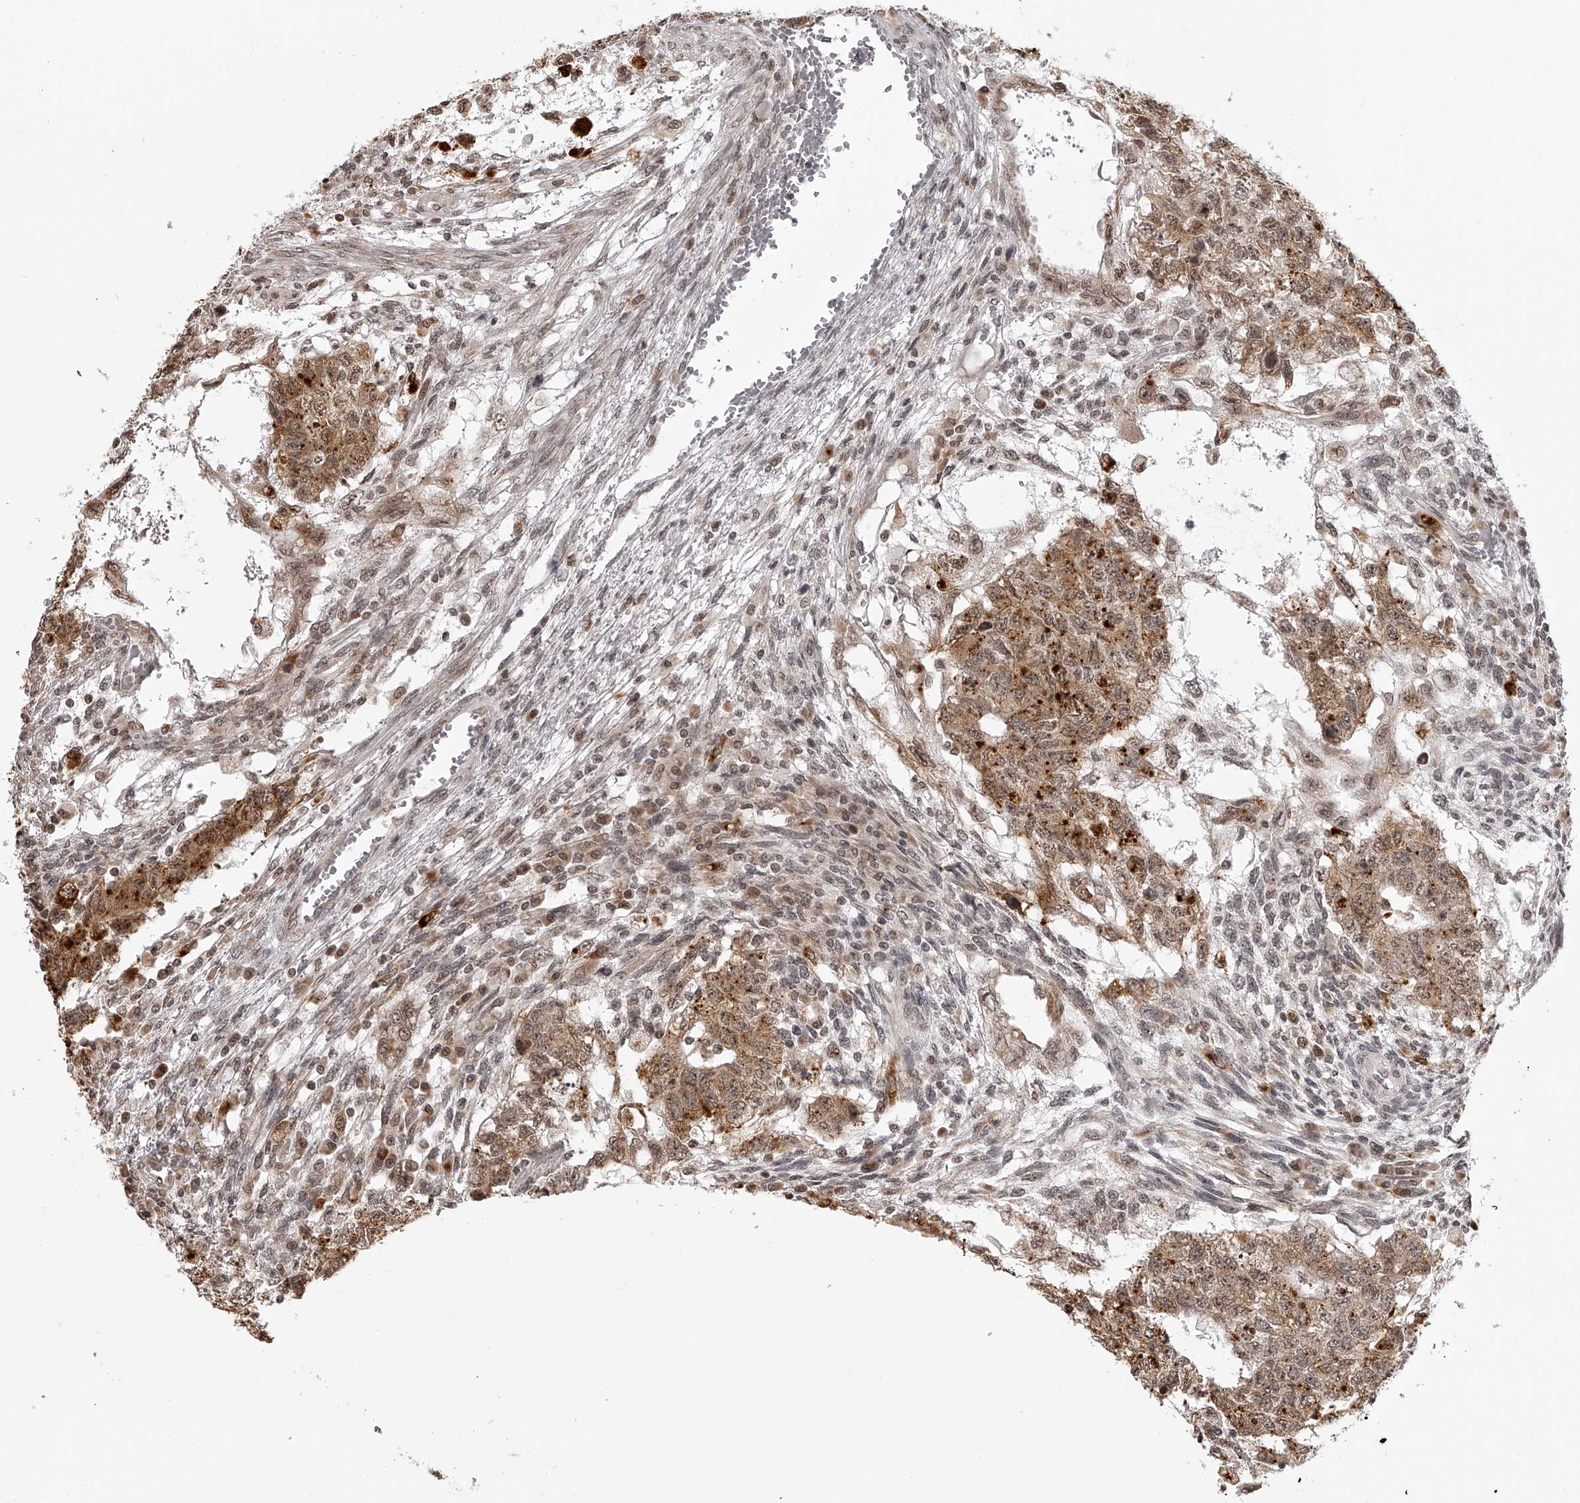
{"staining": {"intensity": "moderate", "quantity": ">75%", "location": "cytoplasmic/membranous,nuclear"}, "tissue": "testis cancer", "cell_type": "Tumor cells", "image_type": "cancer", "snomed": [{"axis": "morphology", "description": "Normal tissue, NOS"}, {"axis": "morphology", "description": "Carcinoma, Embryonal, NOS"}, {"axis": "topography", "description": "Testis"}], "caption": "This histopathology image exhibits testis cancer stained with IHC to label a protein in brown. The cytoplasmic/membranous and nuclear of tumor cells show moderate positivity for the protein. Nuclei are counter-stained blue.", "gene": "ODF2L", "patient": {"sex": "male", "age": 36}}